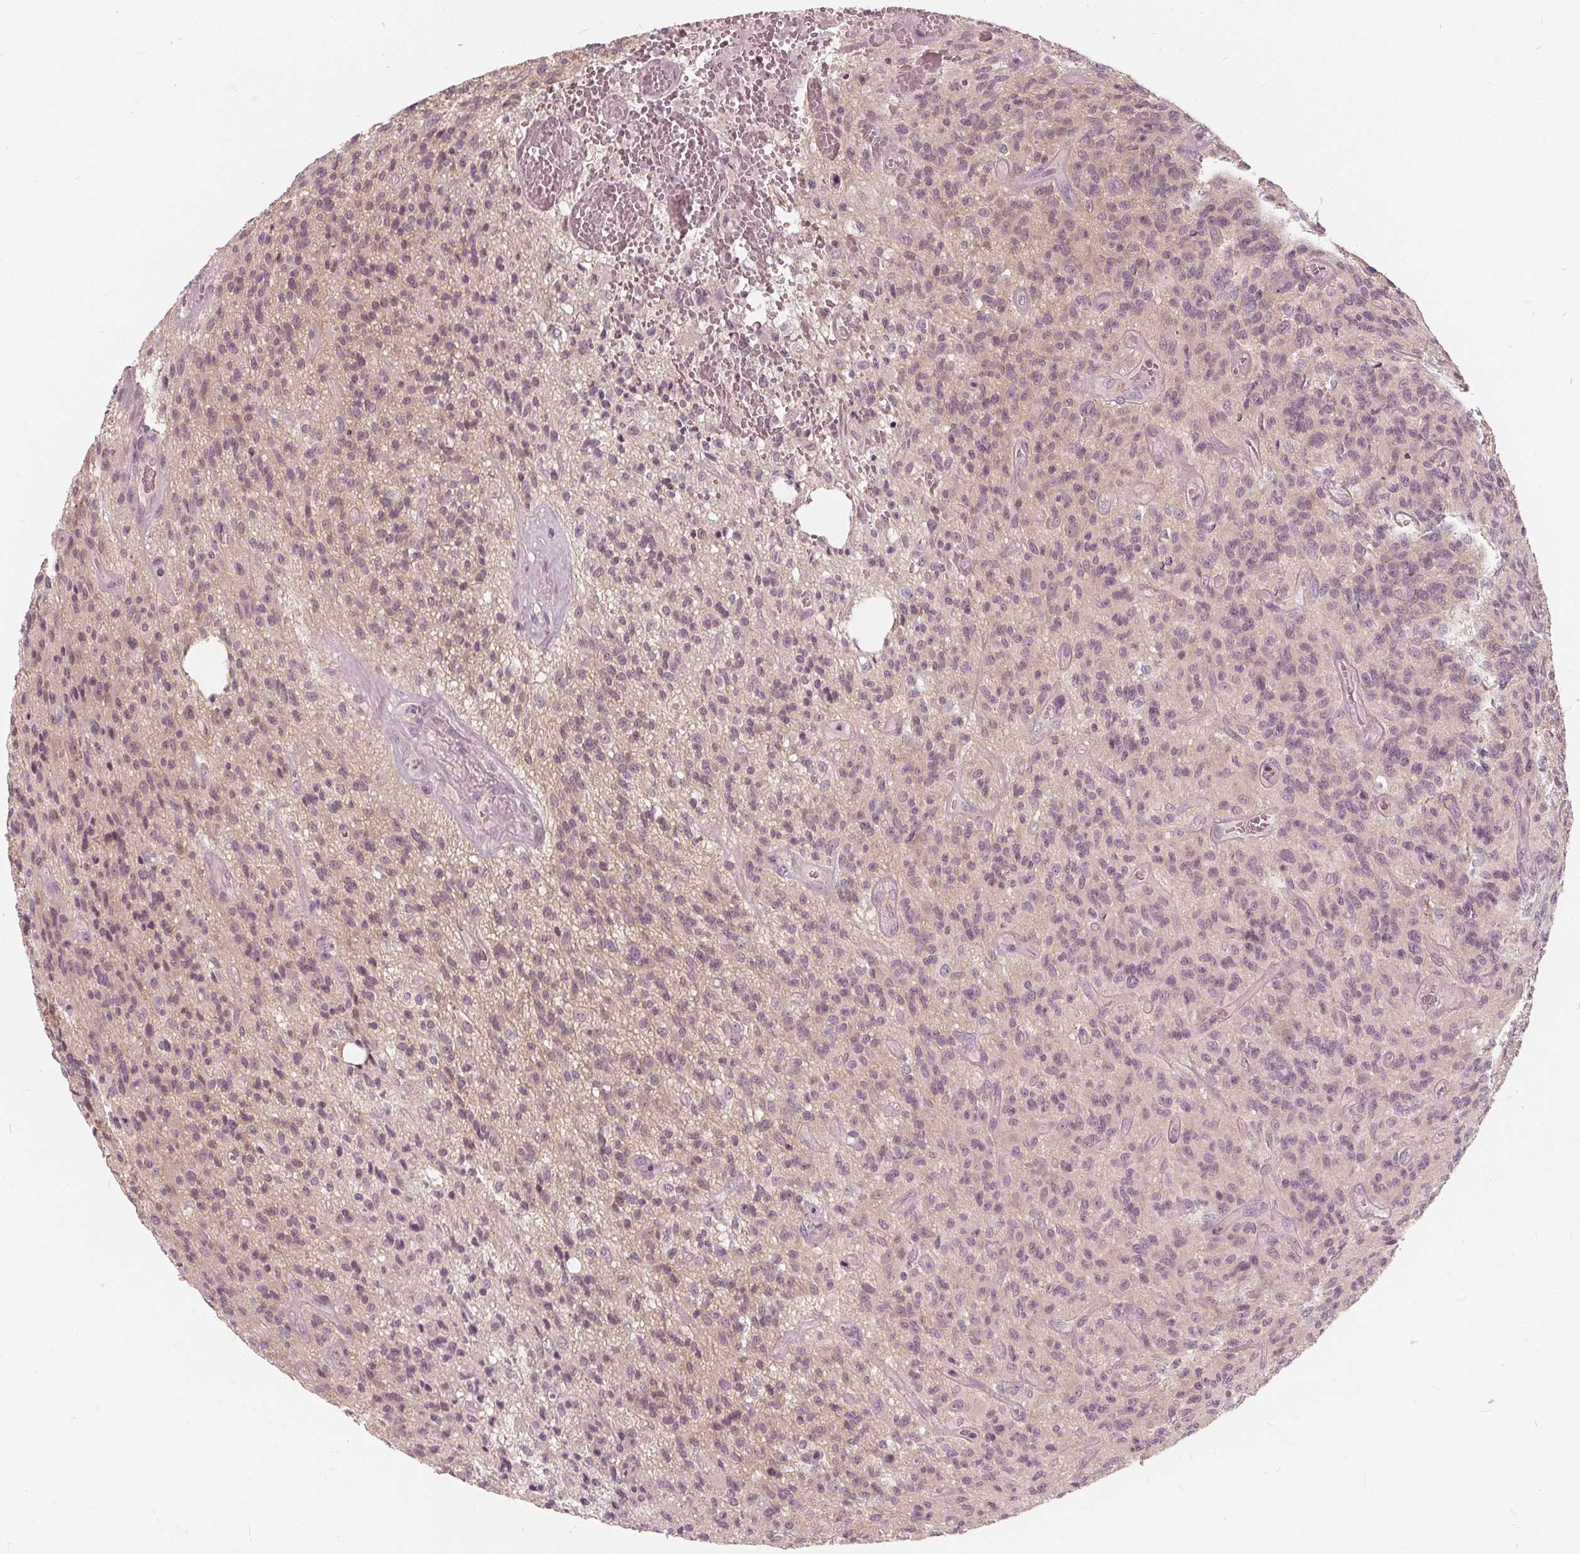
{"staining": {"intensity": "negative", "quantity": "none", "location": "none"}, "tissue": "glioma", "cell_type": "Tumor cells", "image_type": "cancer", "snomed": [{"axis": "morphology", "description": "Glioma, malignant, High grade"}, {"axis": "topography", "description": "Brain"}], "caption": "Tumor cells show no significant staining in glioma.", "gene": "SAT2", "patient": {"sex": "male", "age": 76}}